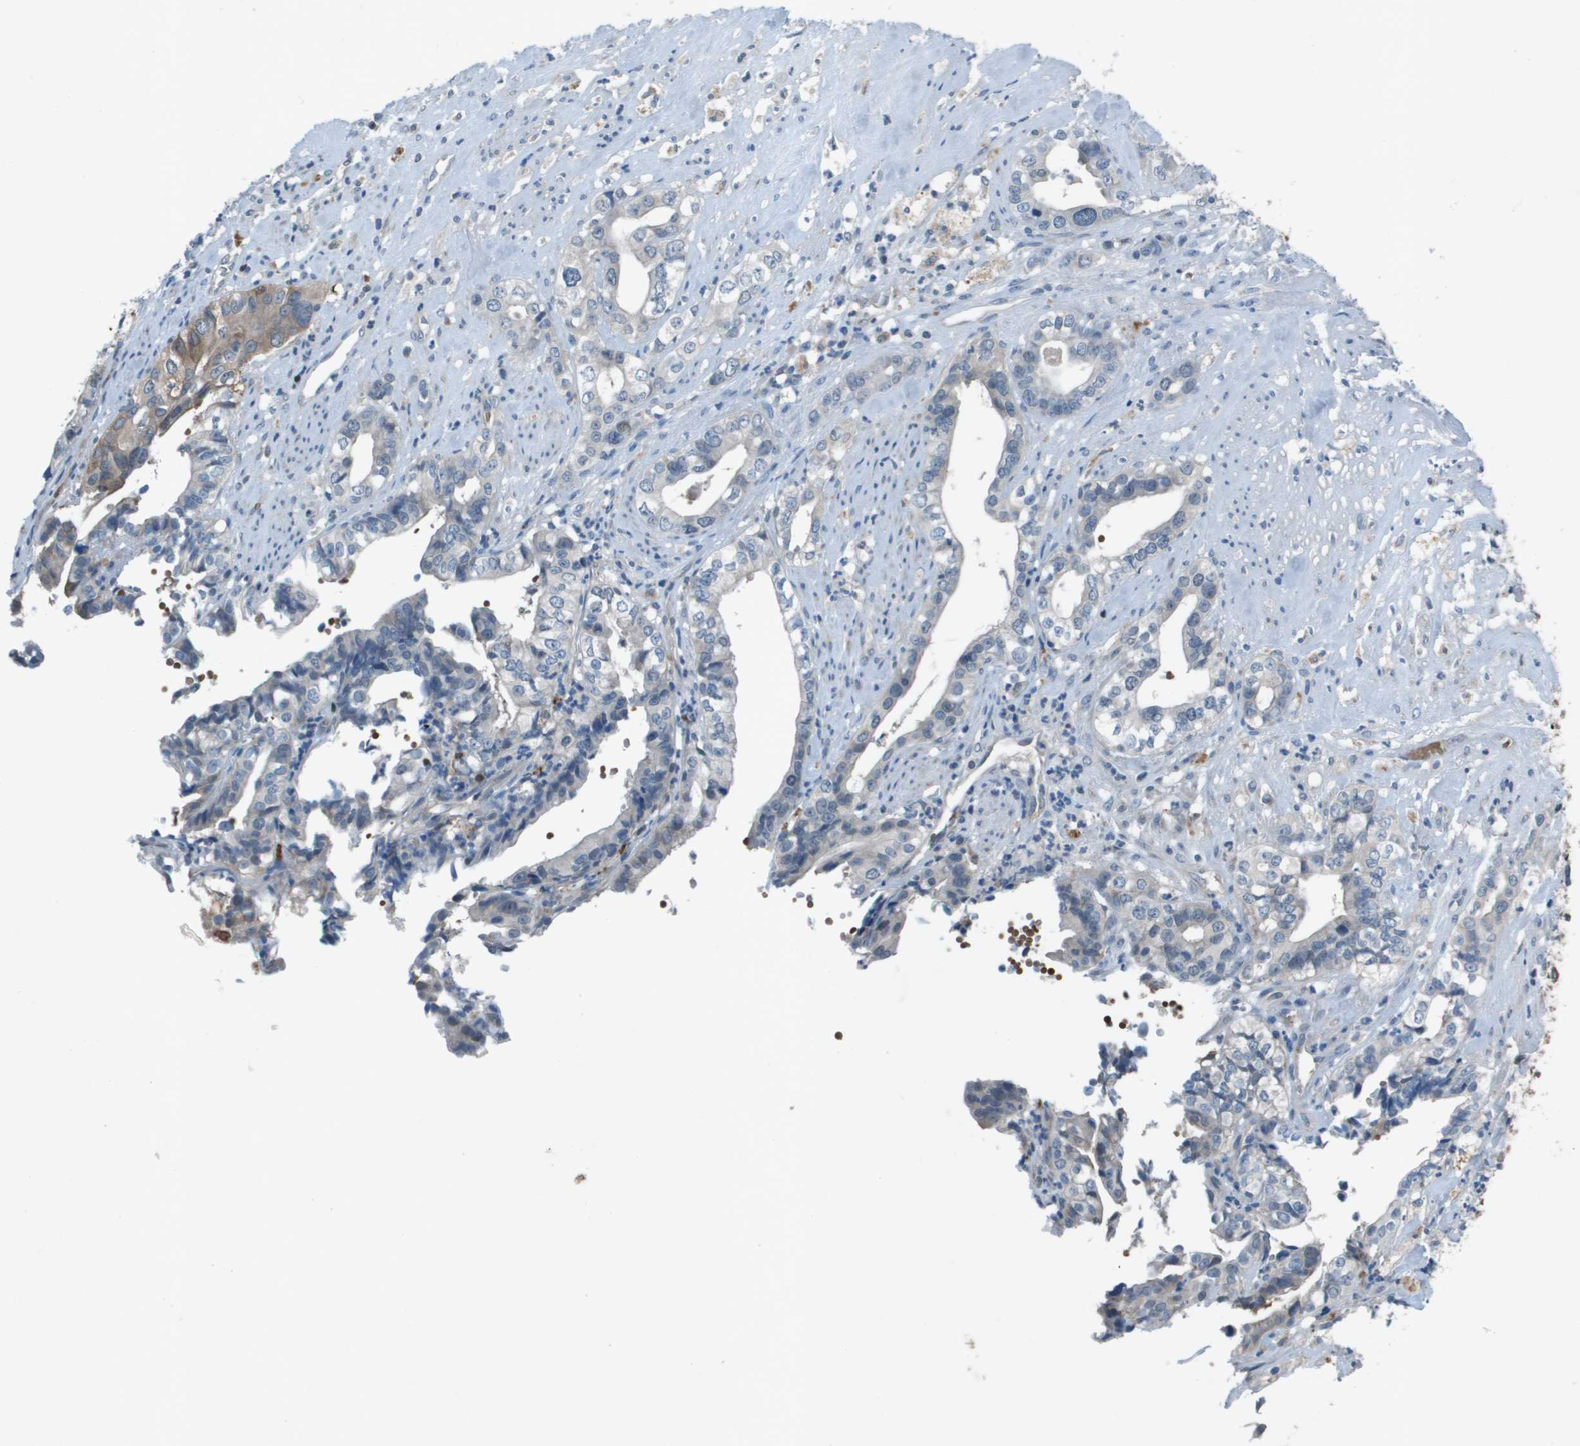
{"staining": {"intensity": "moderate", "quantity": "<25%", "location": "cytoplasmic/membranous"}, "tissue": "liver cancer", "cell_type": "Tumor cells", "image_type": "cancer", "snomed": [{"axis": "morphology", "description": "Cholangiocarcinoma"}, {"axis": "topography", "description": "Liver"}], "caption": "There is low levels of moderate cytoplasmic/membranous staining in tumor cells of liver cancer (cholangiocarcinoma), as demonstrated by immunohistochemical staining (brown color).", "gene": "CAMK4", "patient": {"sex": "female", "age": 61}}